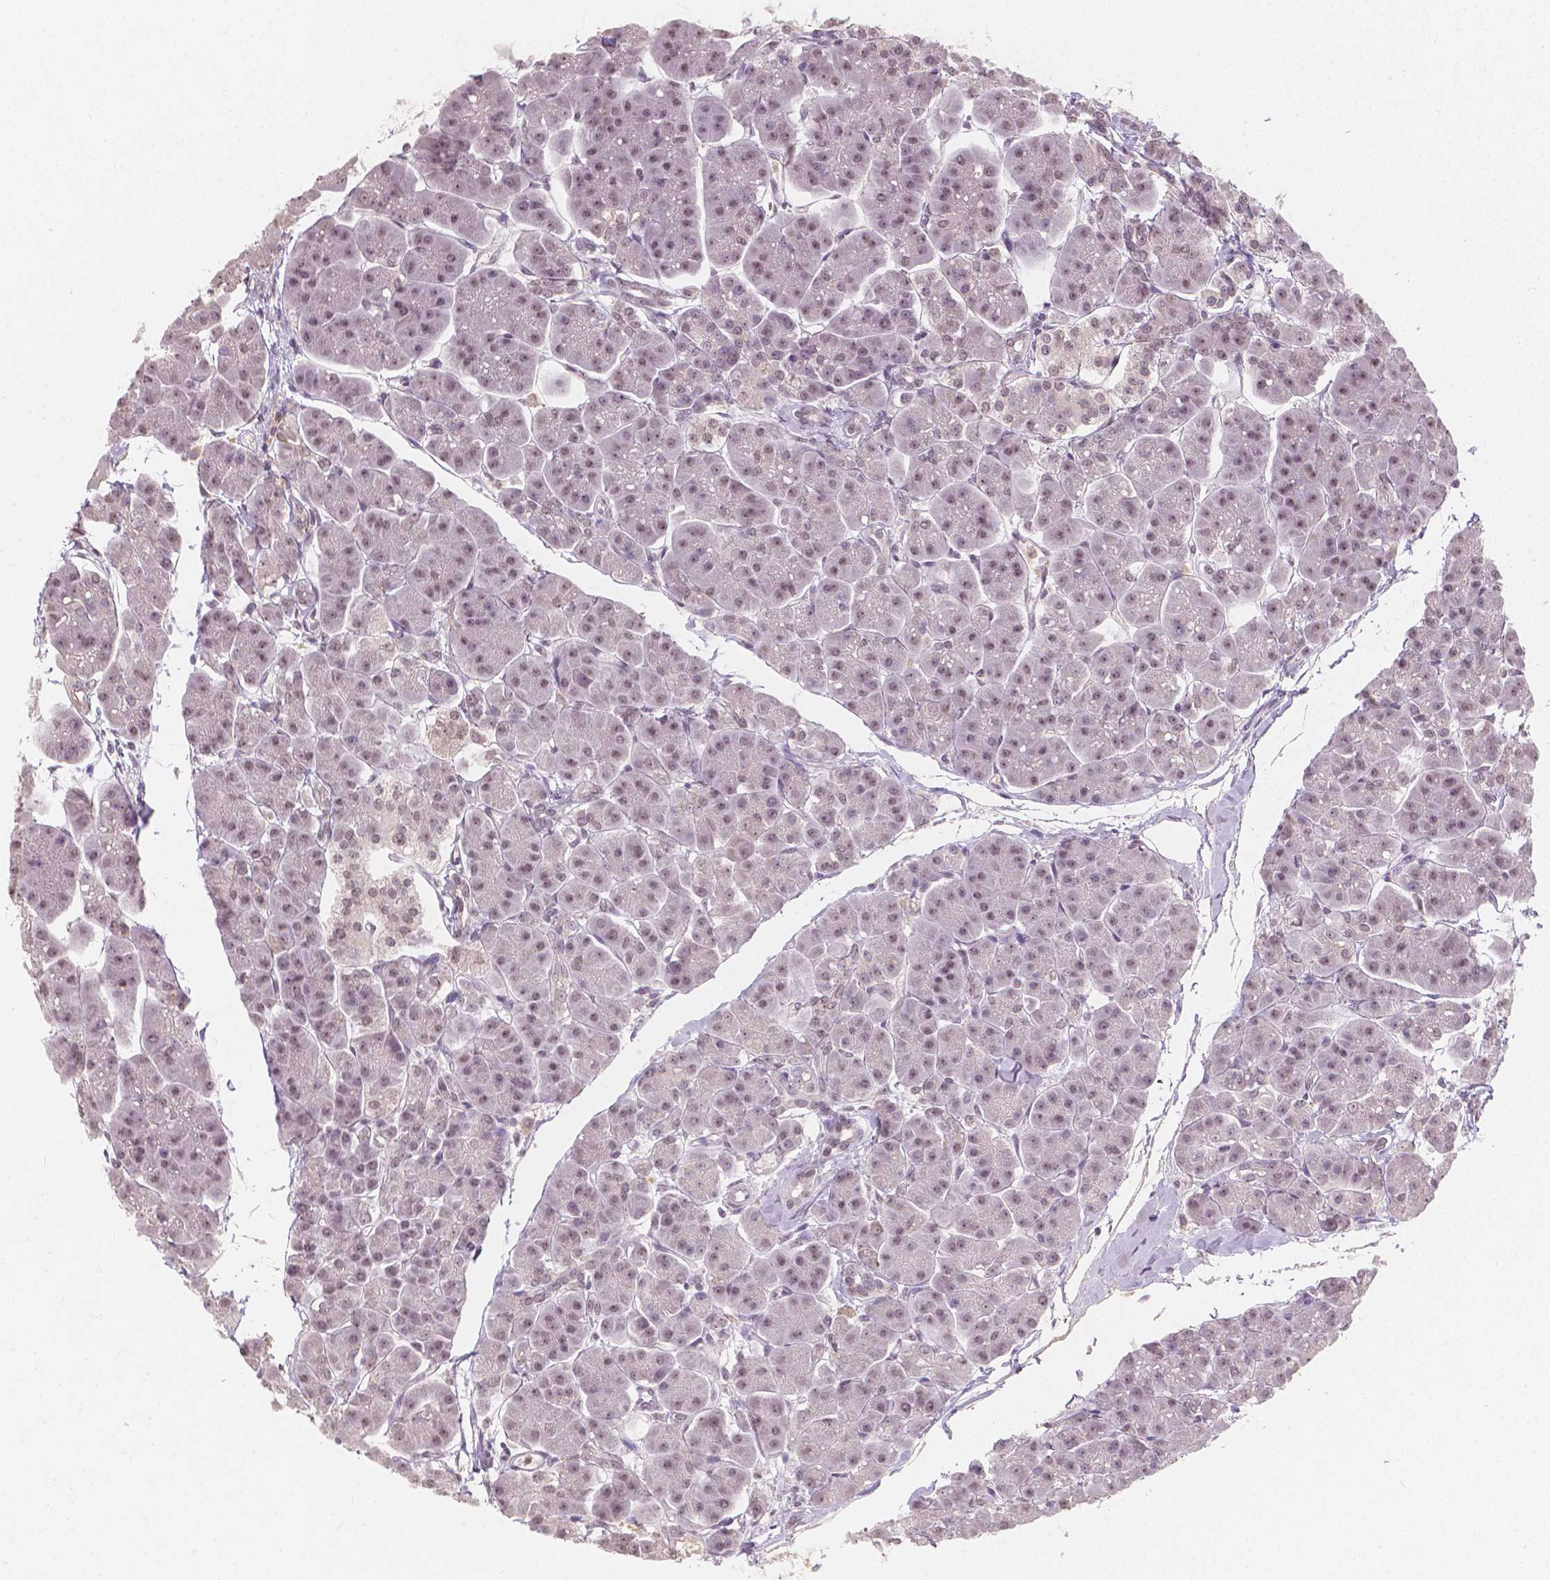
{"staining": {"intensity": "weak", "quantity": "25%-75%", "location": "nuclear"}, "tissue": "pancreas", "cell_type": "Exocrine glandular cells", "image_type": "normal", "snomed": [{"axis": "morphology", "description": "Normal tissue, NOS"}, {"axis": "topography", "description": "Adipose tissue"}, {"axis": "topography", "description": "Pancreas"}, {"axis": "topography", "description": "Peripheral nerve tissue"}], "caption": "Protein expression analysis of benign human pancreas reveals weak nuclear staining in approximately 25%-75% of exocrine glandular cells.", "gene": "NOLC1", "patient": {"sex": "female", "age": 58}}